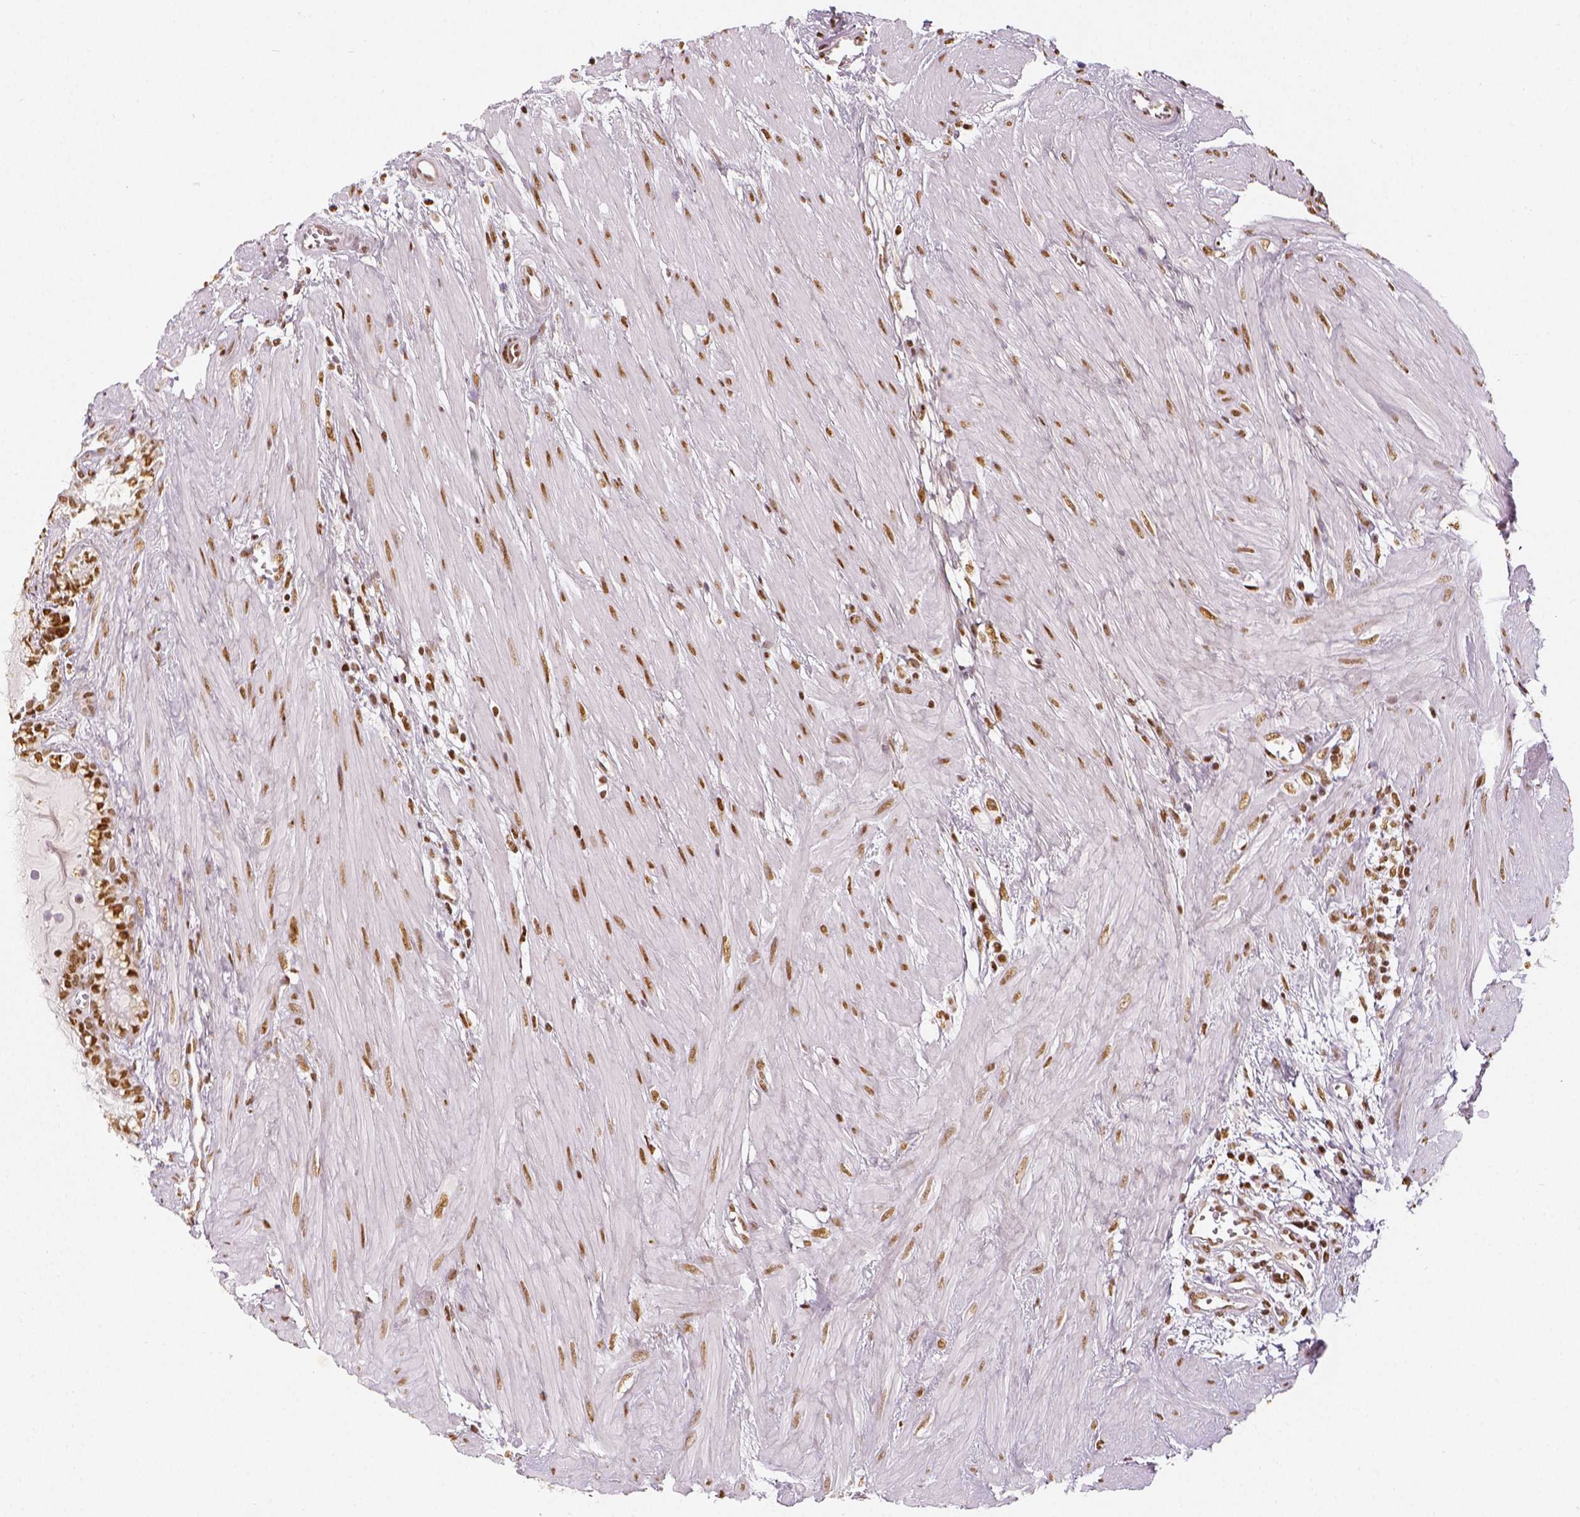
{"staining": {"intensity": "moderate", "quantity": "25%-75%", "location": "nuclear"}, "tissue": "seminal vesicle", "cell_type": "Glandular cells", "image_type": "normal", "snomed": [{"axis": "morphology", "description": "Normal tissue, NOS"}, {"axis": "morphology", "description": "Urothelial carcinoma, NOS"}, {"axis": "topography", "description": "Urinary bladder"}, {"axis": "topography", "description": "Seminal veicle"}], "caption": "A brown stain shows moderate nuclear positivity of a protein in glandular cells of unremarkable seminal vesicle.", "gene": "KDM5B", "patient": {"sex": "male", "age": 76}}